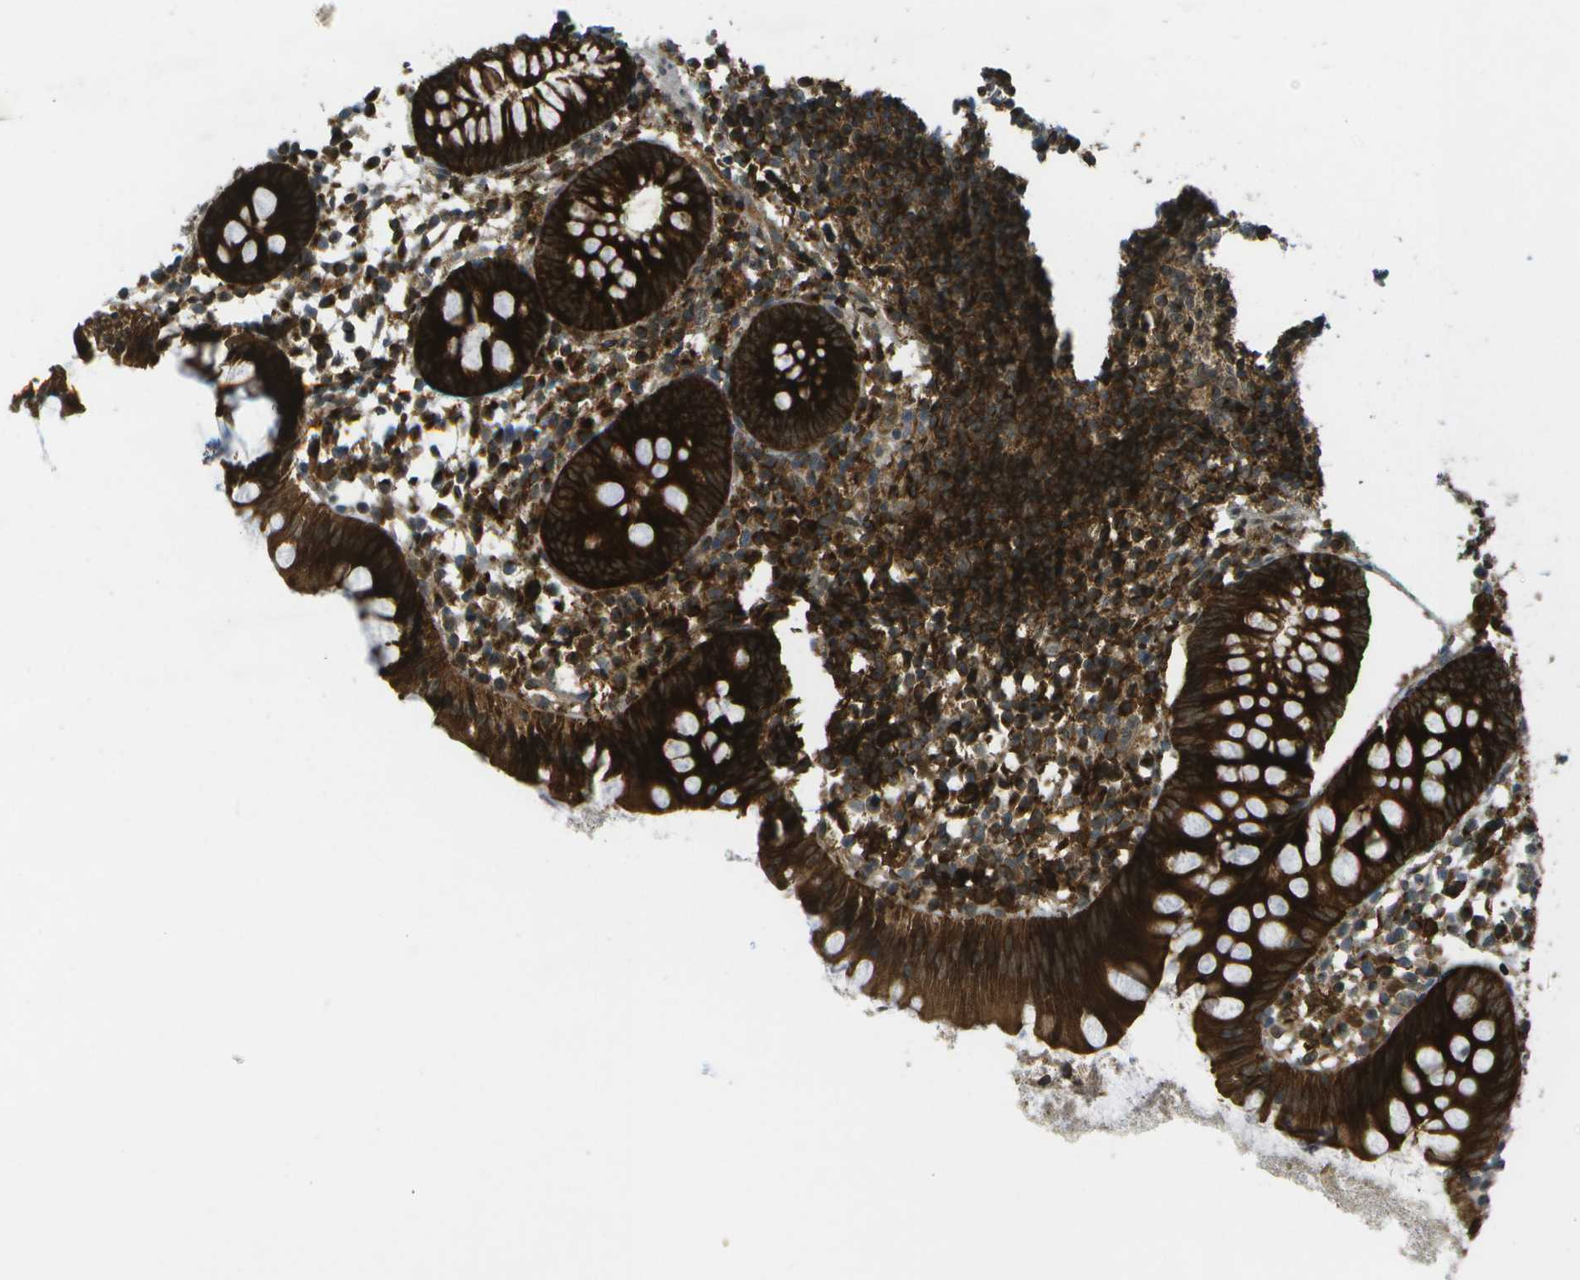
{"staining": {"intensity": "strong", "quantity": ">75%", "location": "cytoplasmic/membranous"}, "tissue": "appendix", "cell_type": "Glandular cells", "image_type": "normal", "snomed": [{"axis": "morphology", "description": "Normal tissue, NOS"}, {"axis": "topography", "description": "Appendix"}], "caption": "Protein analysis of unremarkable appendix exhibits strong cytoplasmic/membranous staining in about >75% of glandular cells.", "gene": "TMTC1", "patient": {"sex": "female", "age": 20}}